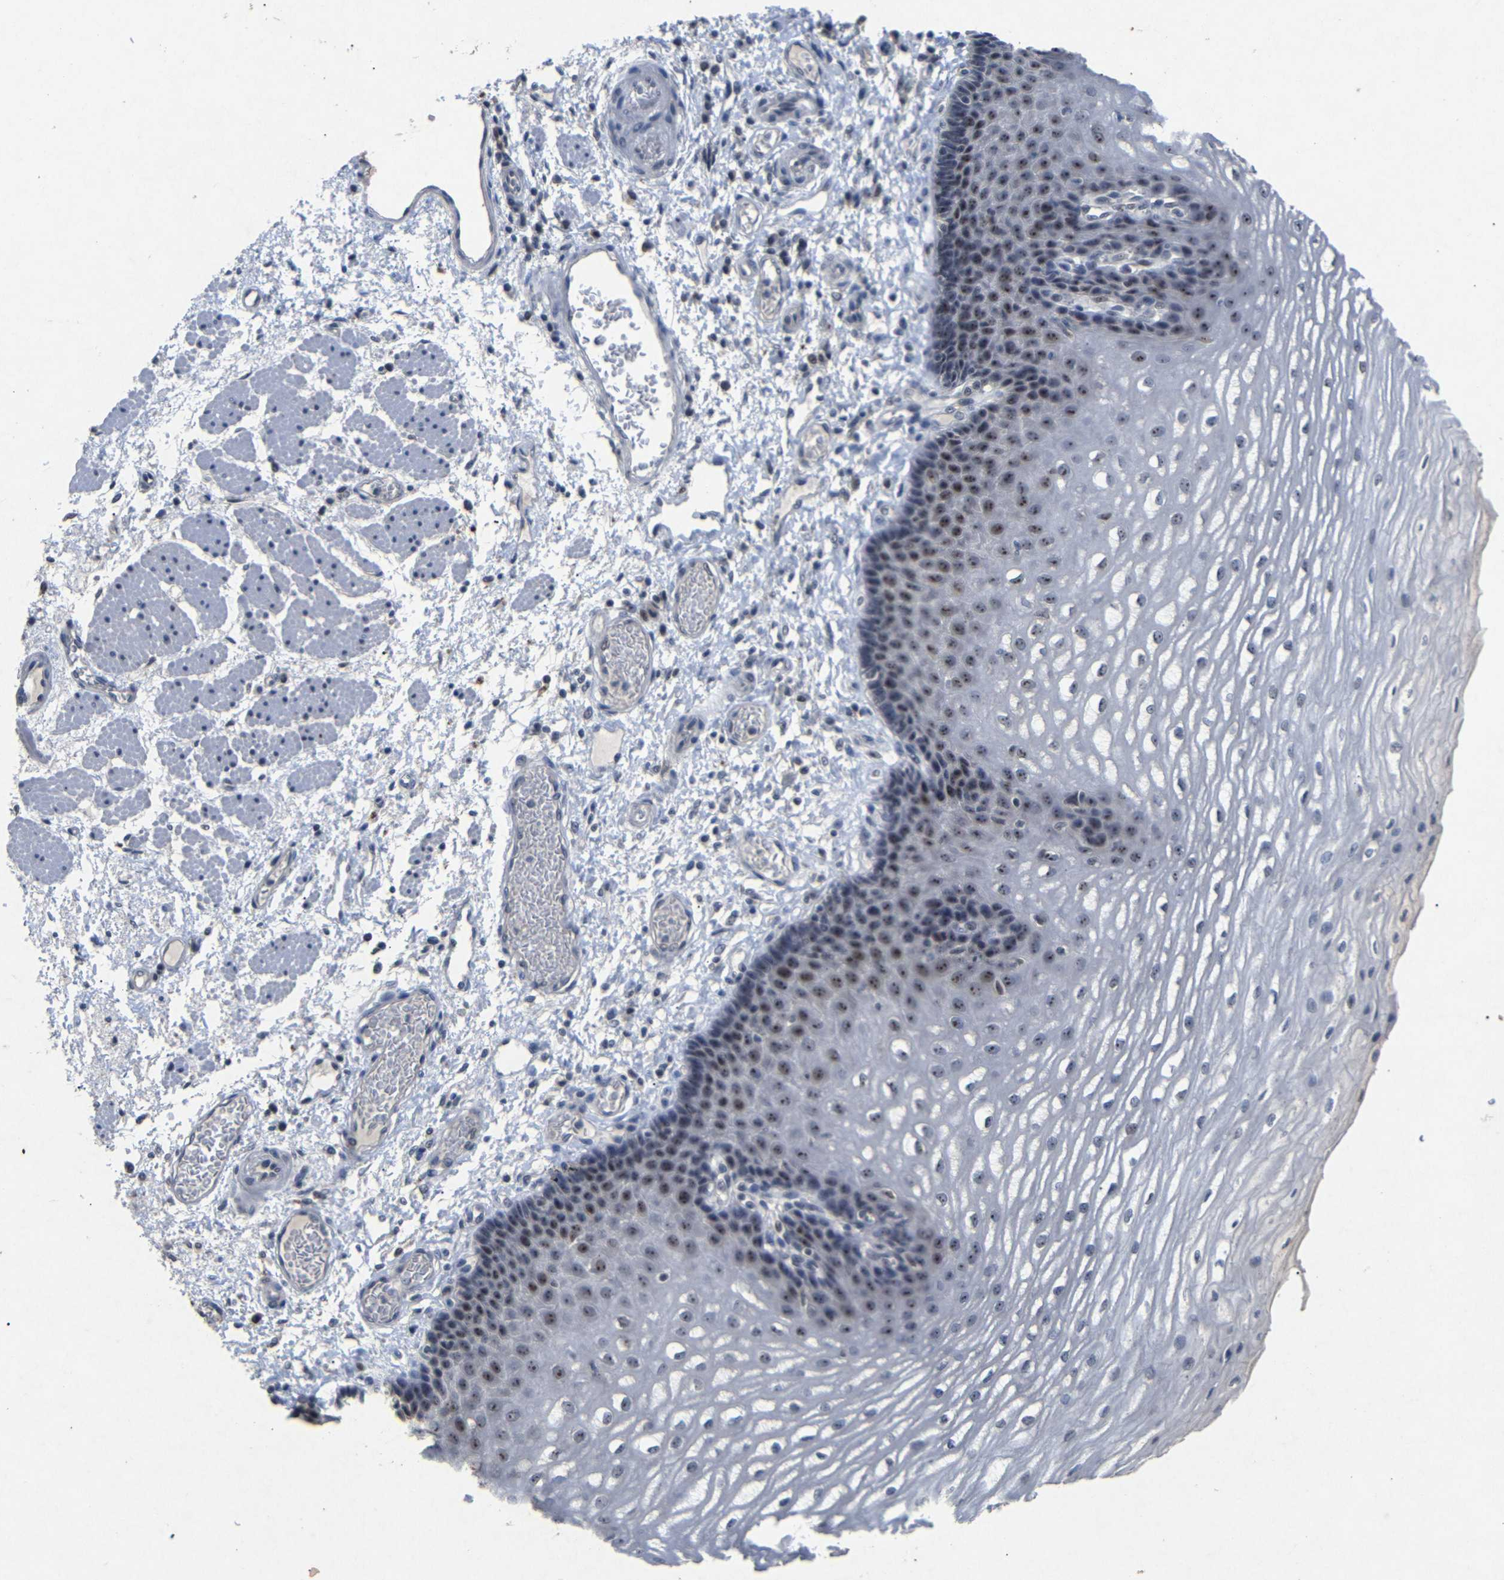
{"staining": {"intensity": "strong", "quantity": "25%-75%", "location": "nuclear"}, "tissue": "esophagus", "cell_type": "Squamous epithelial cells", "image_type": "normal", "snomed": [{"axis": "morphology", "description": "Normal tissue, NOS"}, {"axis": "topography", "description": "Esophagus"}], "caption": "Unremarkable esophagus shows strong nuclear staining in about 25%-75% of squamous epithelial cells.", "gene": "PARN", "patient": {"sex": "male", "age": 54}}